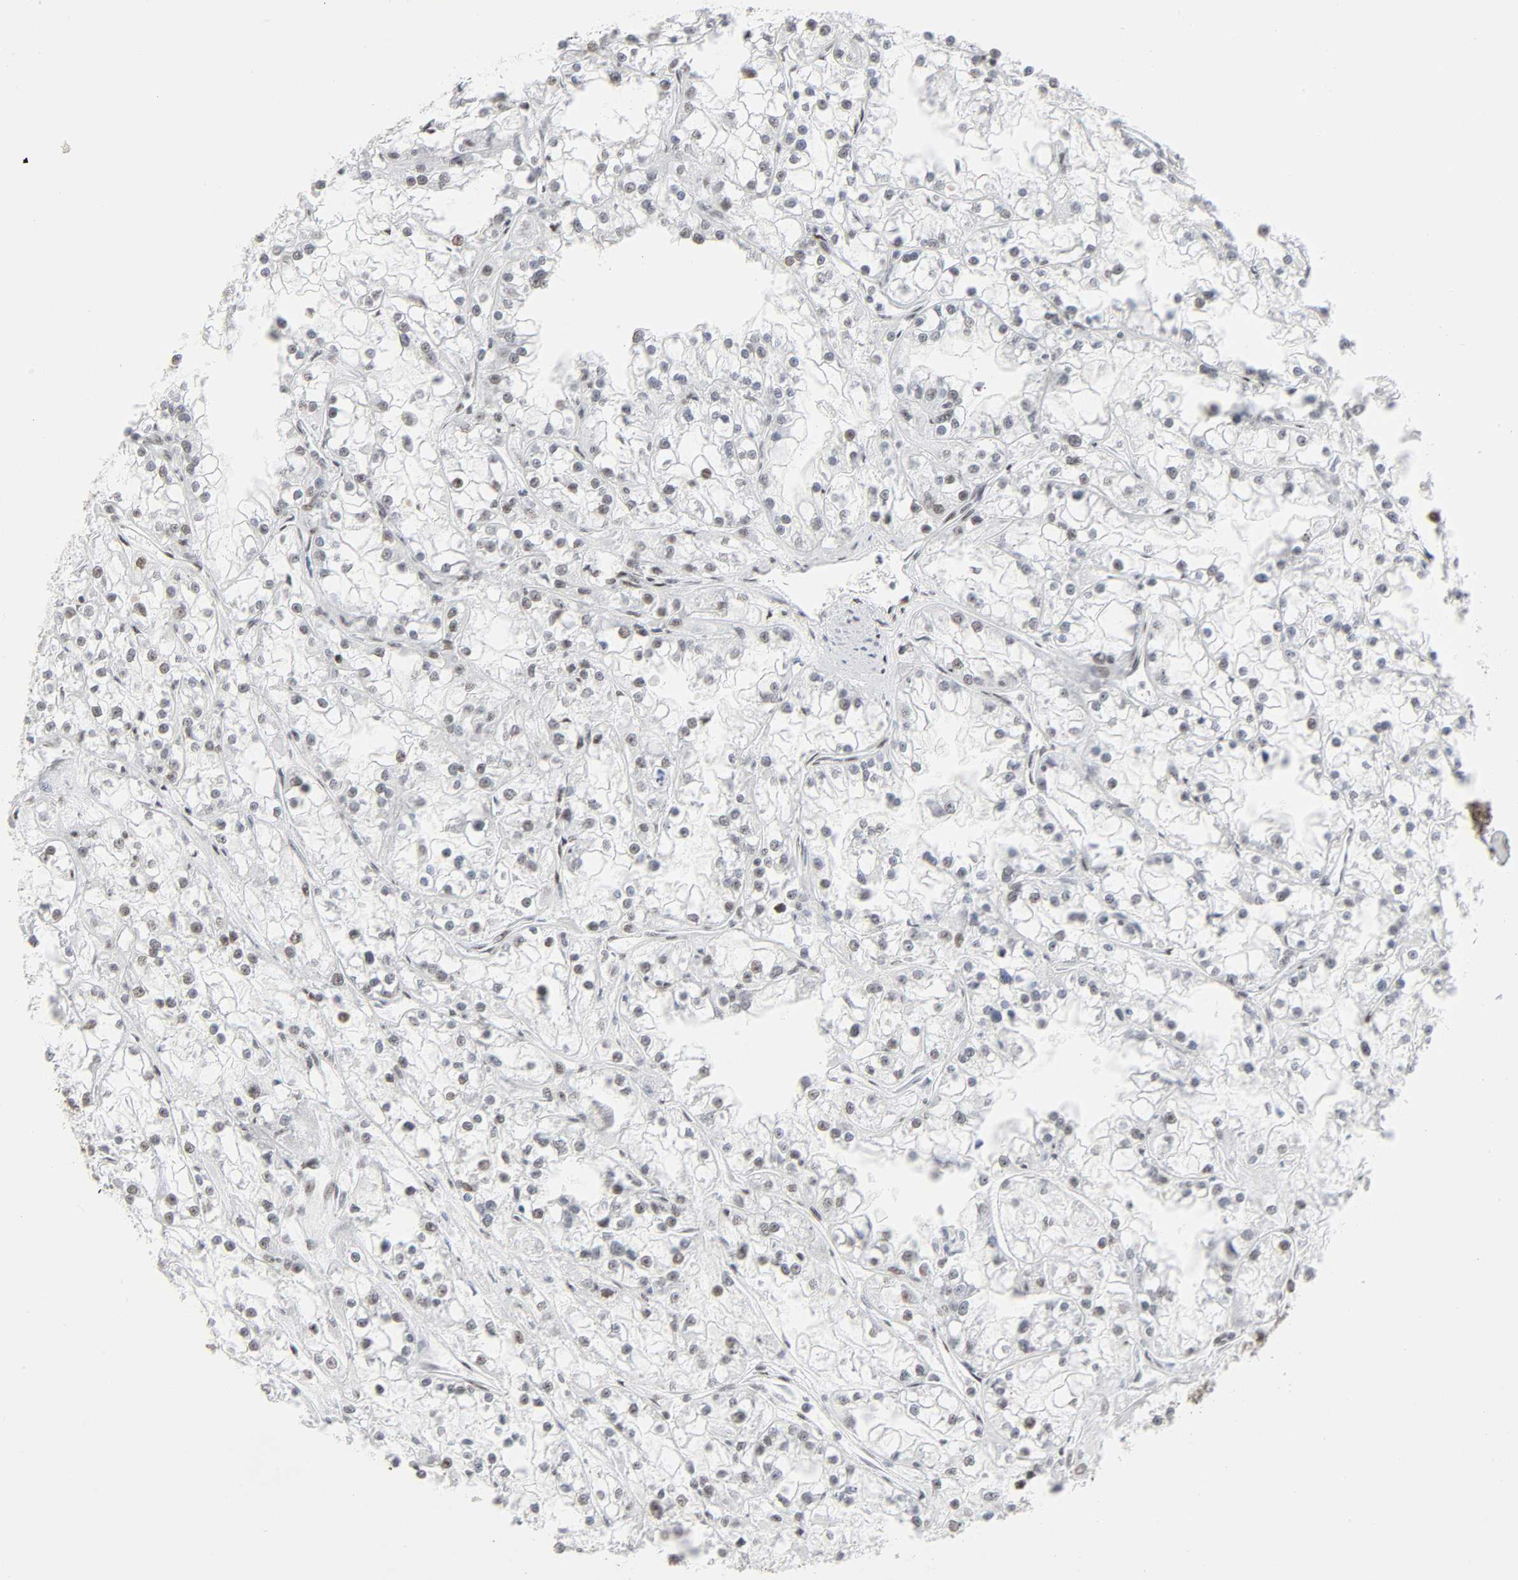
{"staining": {"intensity": "weak", "quantity": "25%-75%", "location": "nuclear"}, "tissue": "renal cancer", "cell_type": "Tumor cells", "image_type": "cancer", "snomed": [{"axis": "morphology", "description": "Adenocarcinoma, NOS"}, {"axis": "topography", "description": "Kidney"}], "caption": "Immunohistochemistry image of human renal cancer (adenocarcinoma) stained for a protein (brown), which exhibits low levels of weak nuclear expression in approximately 25%-75% of tumor cells.", "gene": "HSF1", "patient": {"sex": "female", "age": 52}}